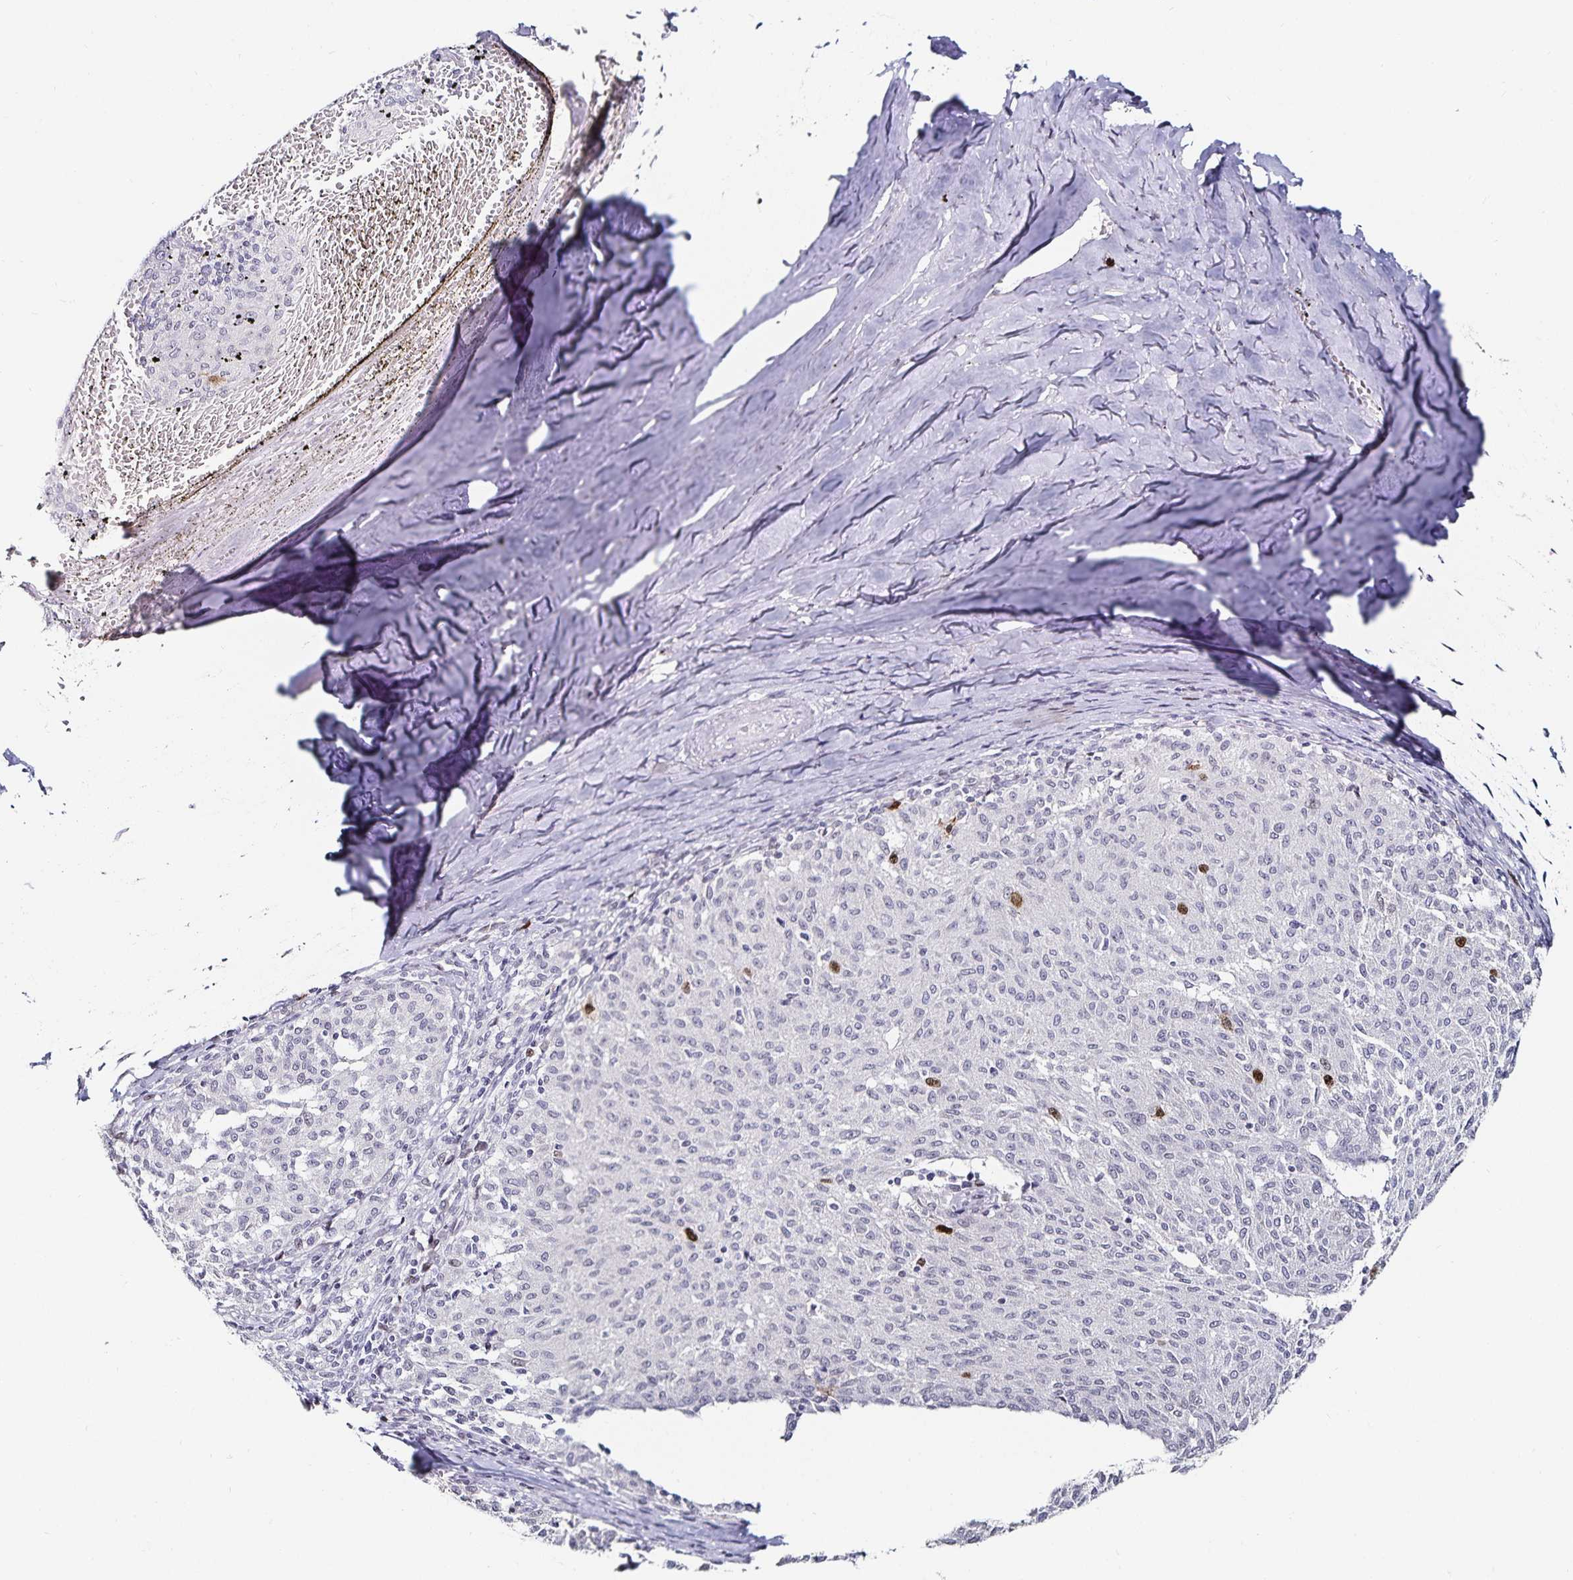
{"staining": {"intensity": "moderate", "quantity": "<25%", "location": "nuclear"}, "tissue": "melanoma", "cell_type": "Tumor cells", "image_type": "cancer", "snomed": [{"axis": "morphology", "description": "Malignant melanoma, NOS"}, {"axis": "topography", "description": "Skin"}], "caption": "Approximately <25% of tumor cells in melanoma demonstrate moderate nuclear protein positivity as visualized by brown immunohistochemical staining.", "gene": "ANLN", "patient": {"sex": "female", "age": 72}}